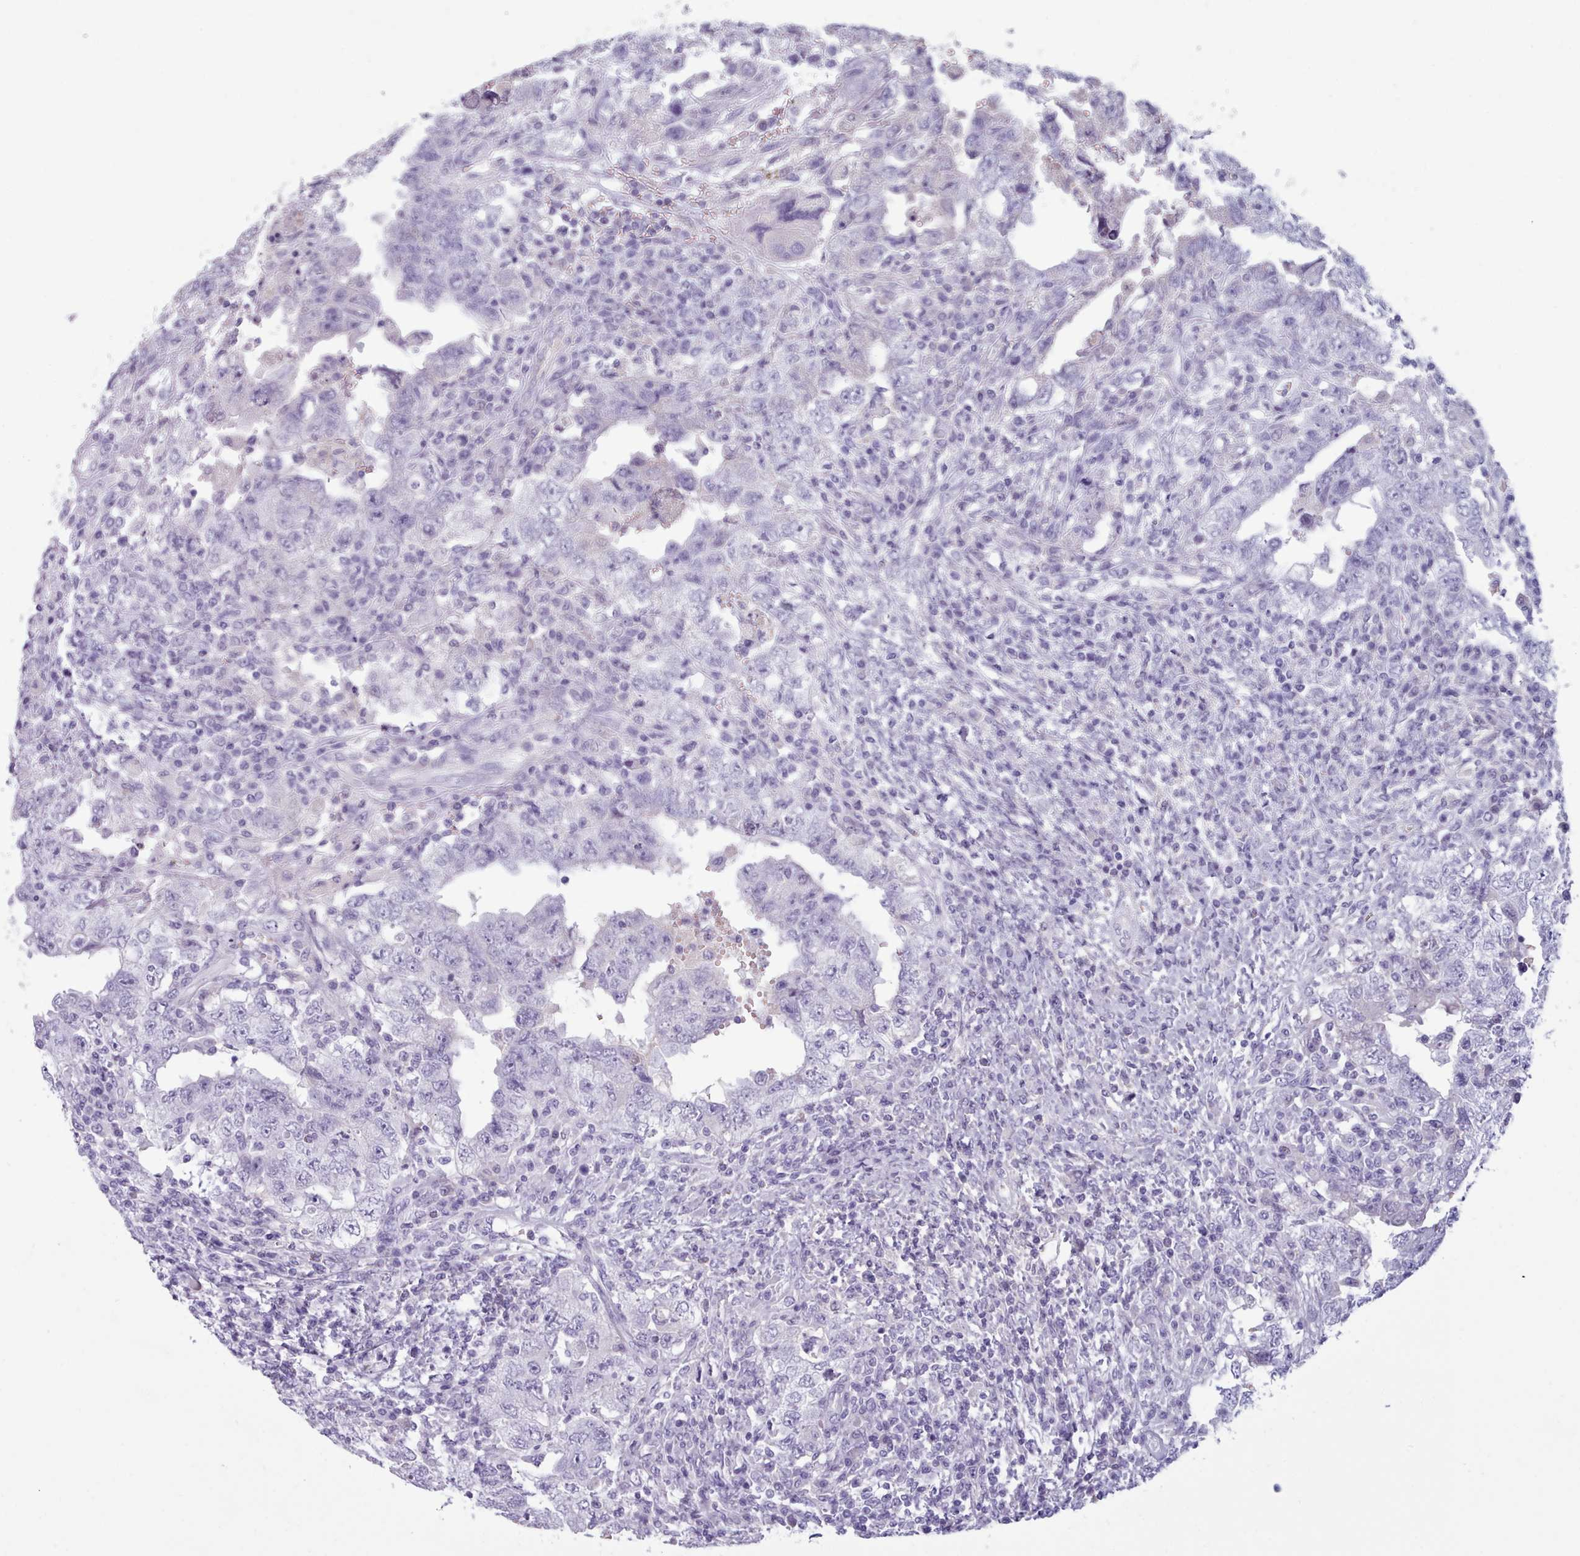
{"staining": {"intensity": "negative", "quantity": "none", "location": "none"}, "tissue": "testis cancer", "cell_type": "Tumor cells", "image_type": "cancer", "snomed": [{"axis": "morphology", "description": "Carcinoma, Embryonal, NOS"}, {"axis": "topography", "description": "Testis"}], "caption": "A photomicrograph of human testis embryonal carcinoma is negative for staining in tumor cells.", "gene": "ZNF43", "patient": {"sex": "male", "age": 26}}